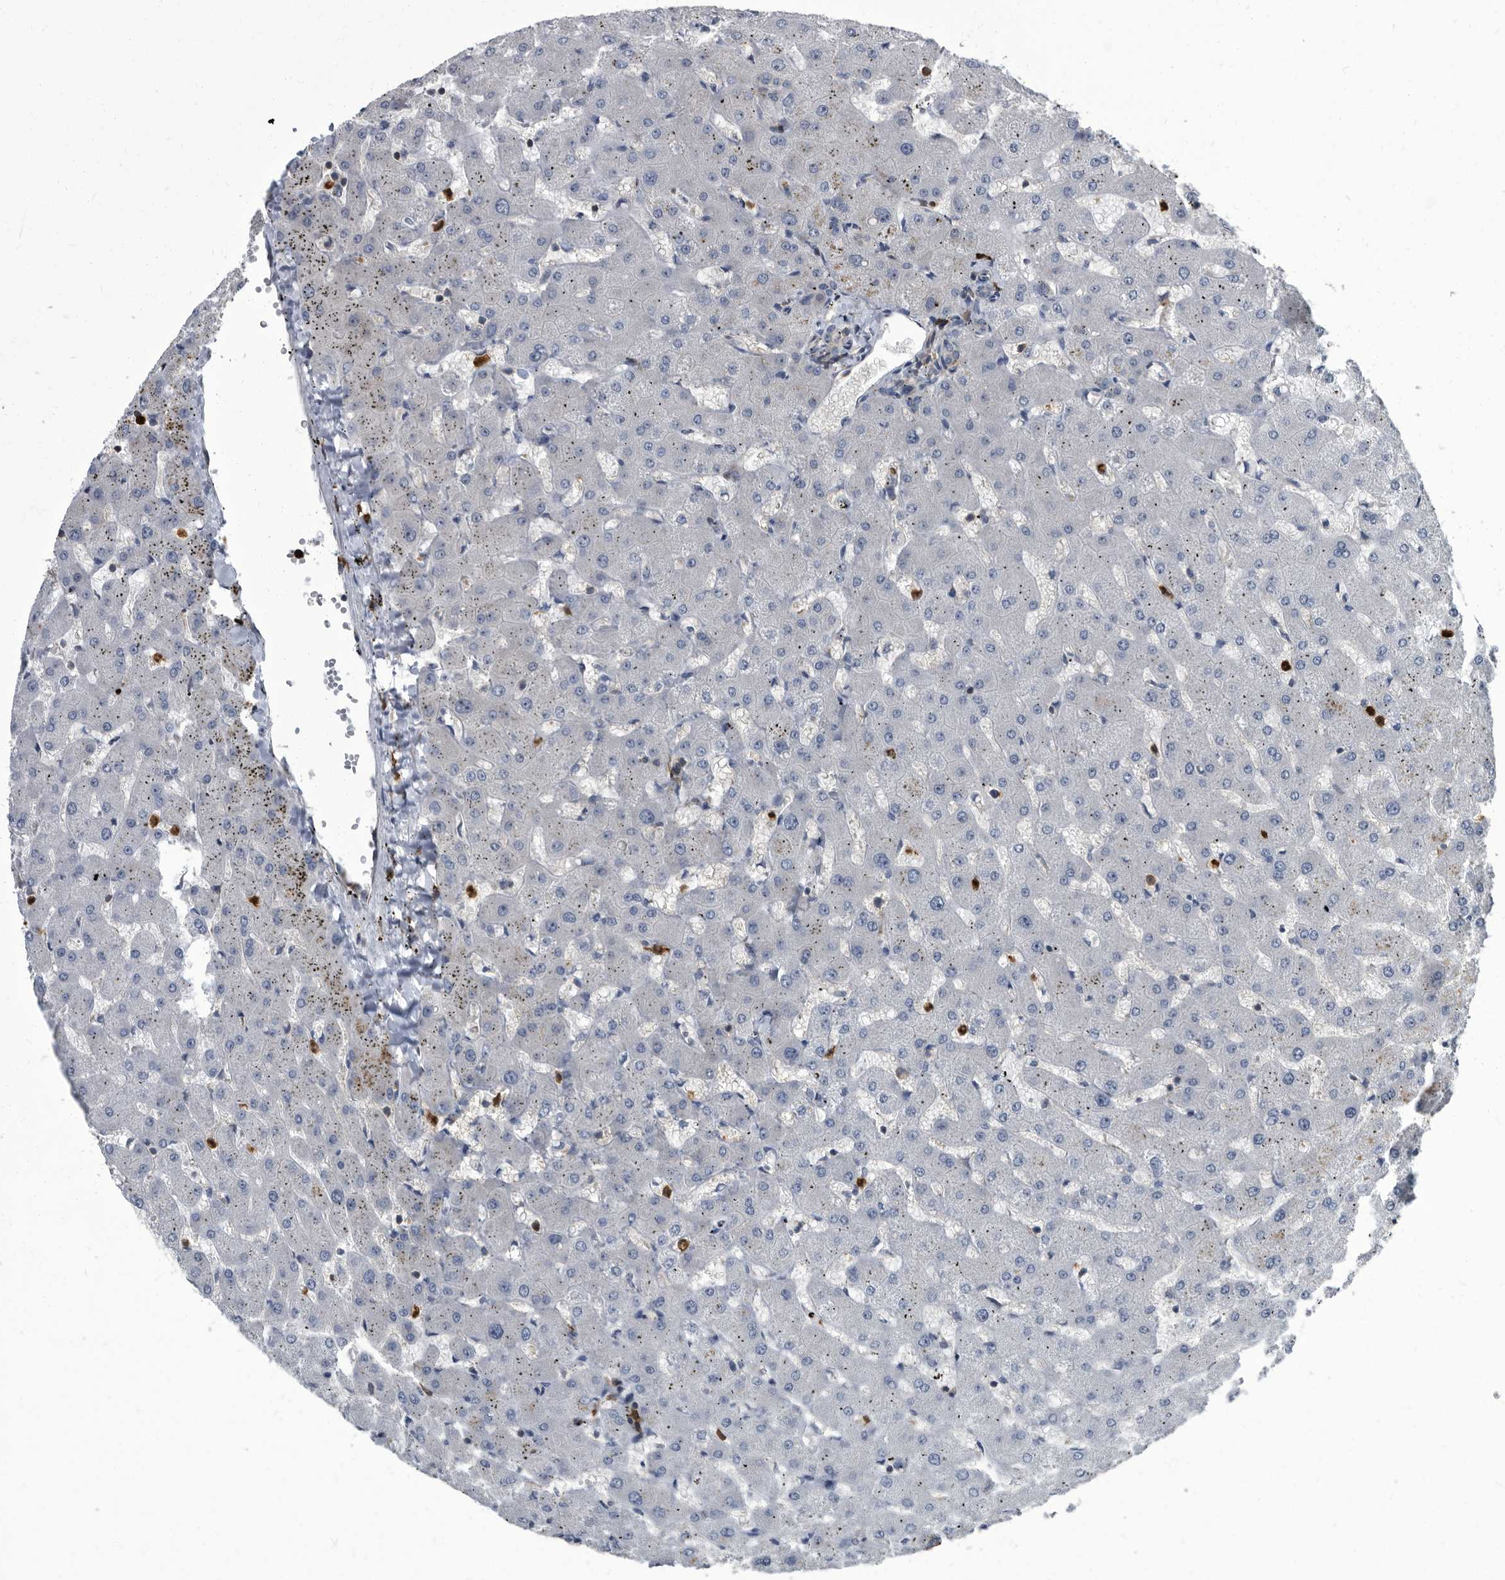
{"staining": {"intensity": "negative", "quantity": "none", "location": "none"}, "tissue": "liver", "cell_type": "Cholangiocytes", "image_type": "normal", "snomed": [{"axis": "morphology", "description": "Normal tissue, NOS"}, {"axis": "topography", "description": "Liver"}], "caption": "Liver stained for a protein using immunohistochemistry (IHC) demonstrates no positivity cholangiocytes.", "gene": "CDV3", "patient": {"sex": "female", "age": 63}}